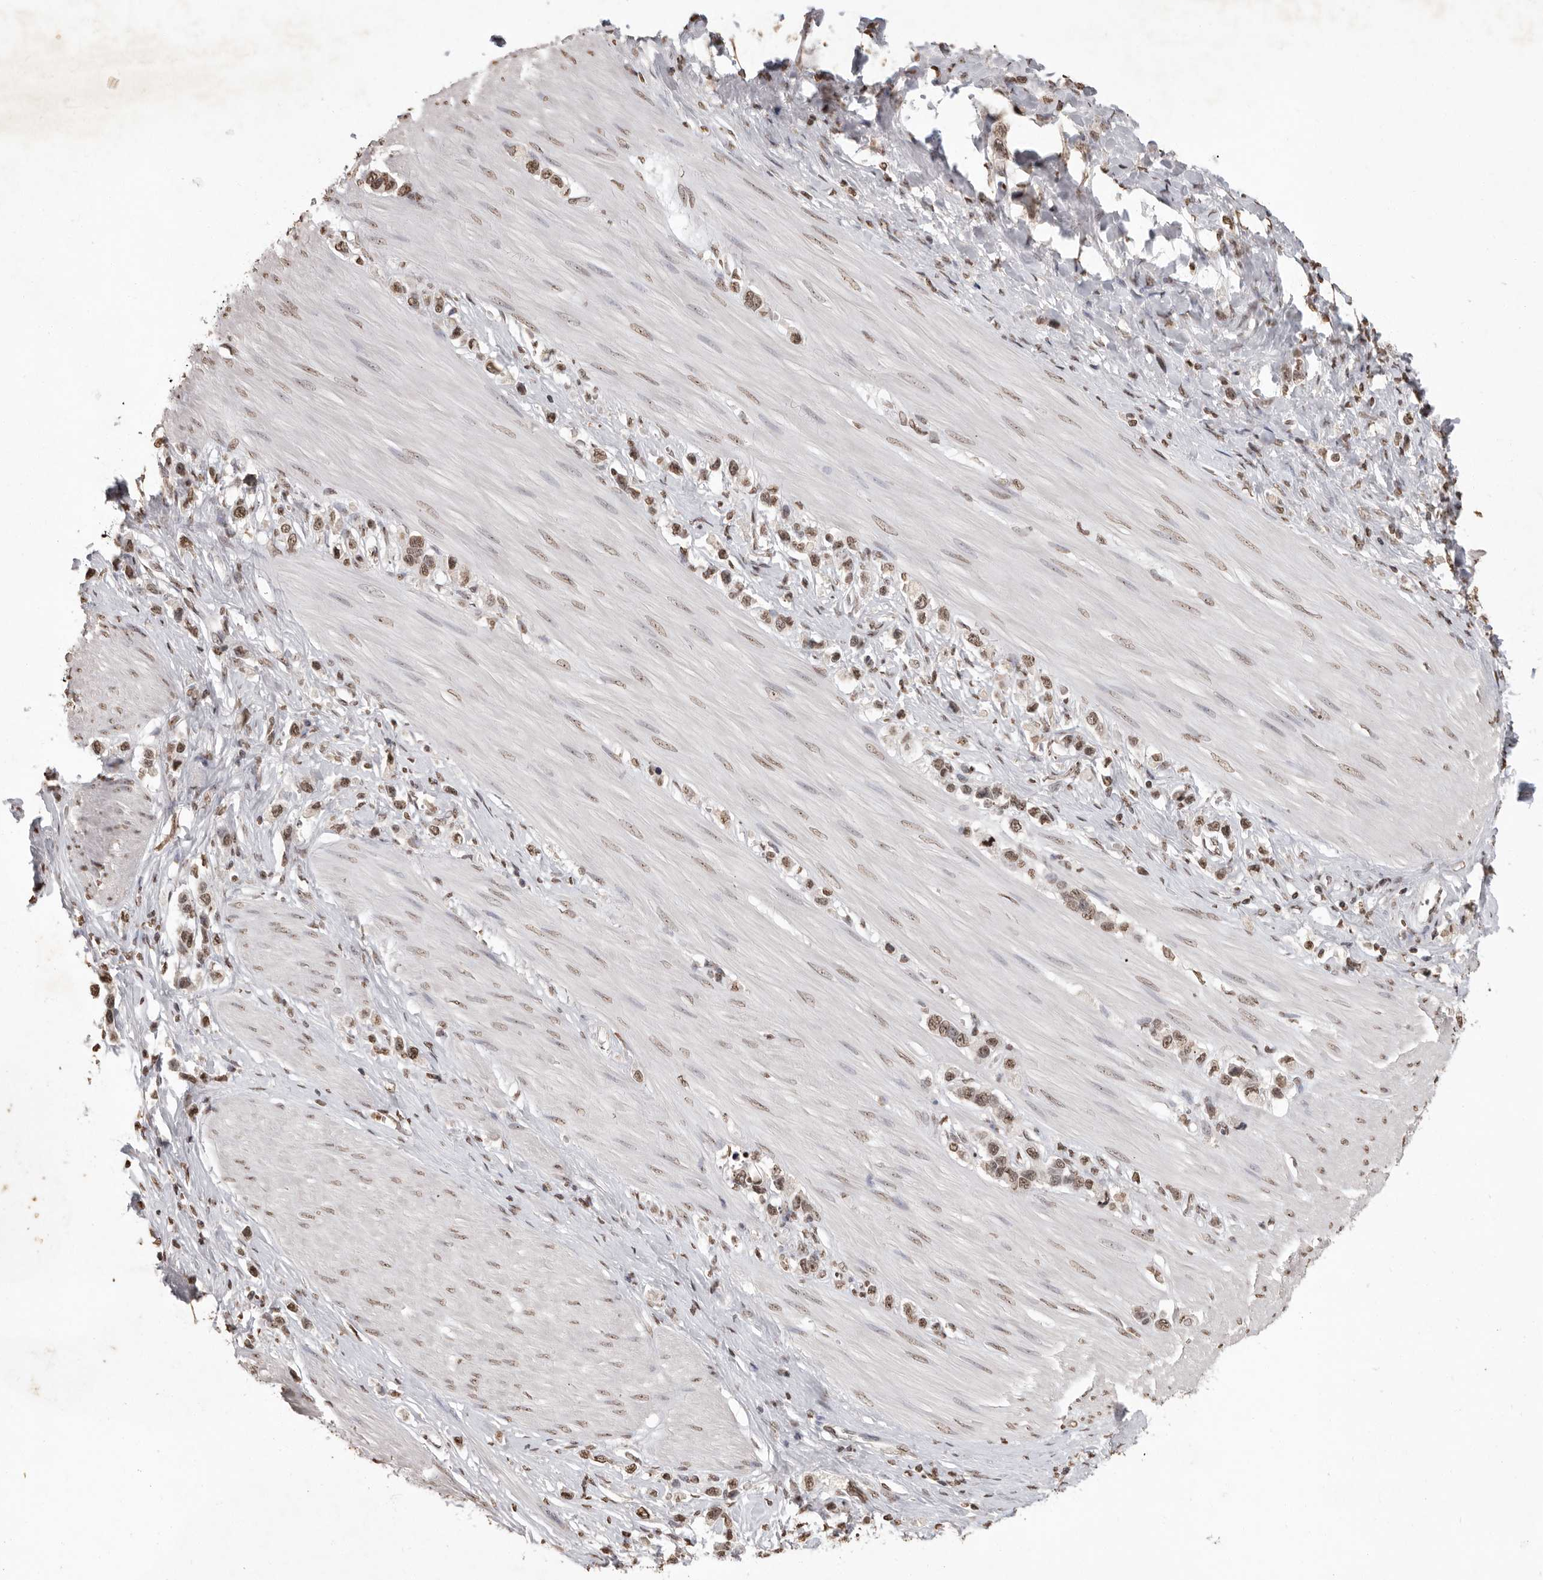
{"staining": {"intensity": "moderate", "quantity": ">75%", "location": "nuclear"}, "tissue": "stomach cancer", "cell_type": "Tumor cells", "image_type": "cancer", "snomed": [{"axis": "morphology", "description": "Adenocarcinoma, NOS"}, {"axis": "topography", "description": "Stomach"}], "caption": "DAB immunohistochemical staining of human stomach cancer shows moderate nuclear protein expression in approximately >75% of tumor cells.", "gene": "WDR45", "patient": {"sex": "female", "age": 65}}